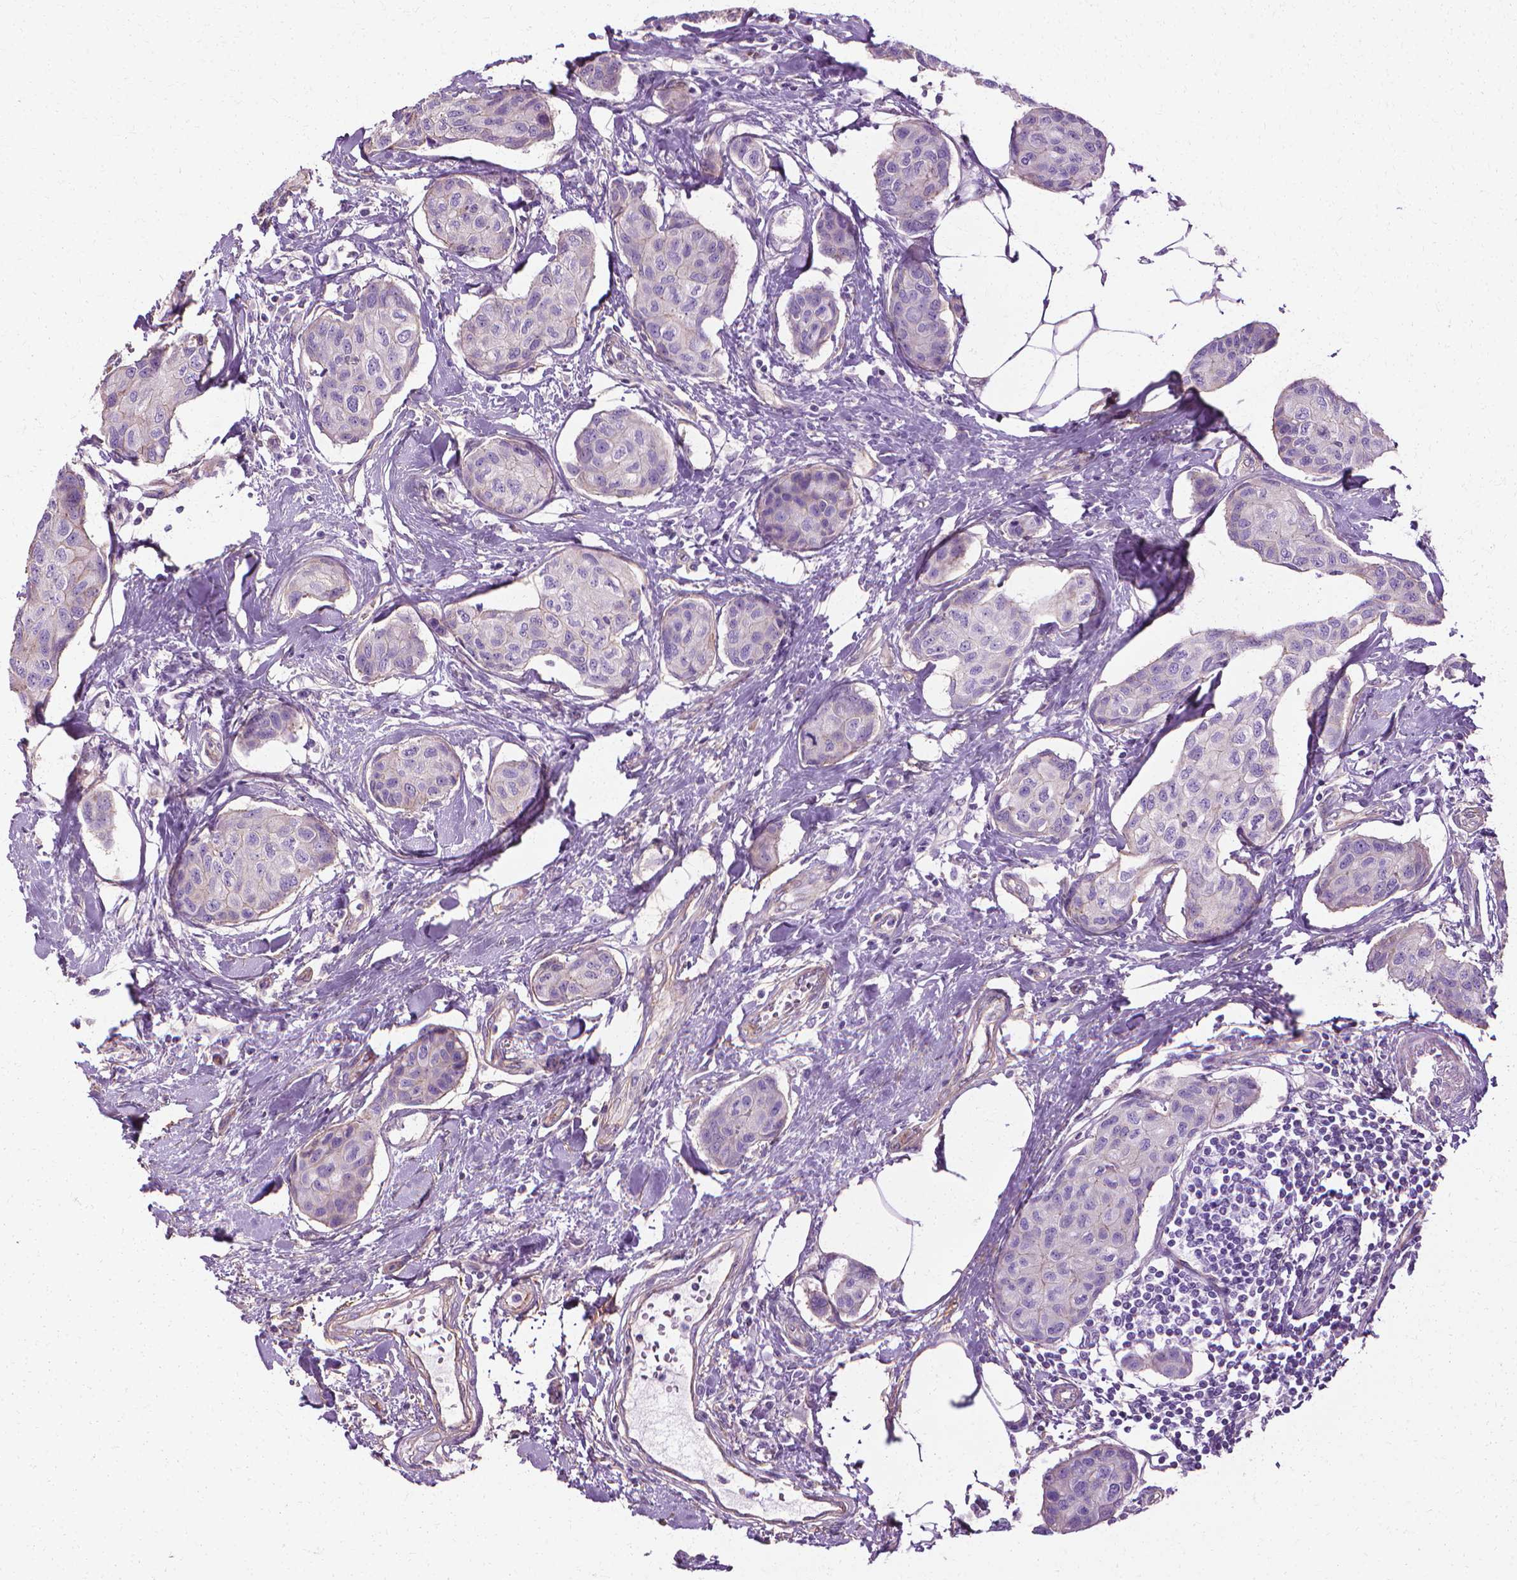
{"staining": {"intensity": "negative", "quantity": "none", "location": "none"}, "tissue": "breast cancer", "cell_type": "Tumor cells", "image_type": "cancer", "snomed": [{"axis": "morphology", "description": "Duct carcinoma"}, {"axis": "topography", "description": "Breast"}], "caption": "Breast intraductal carcinoma stained for a protein using immunohistochemistry (IHC) exhibits no expression tumor cells.", "gene": "CFAP157", "patient": {"sex": "female", "age": 80}}